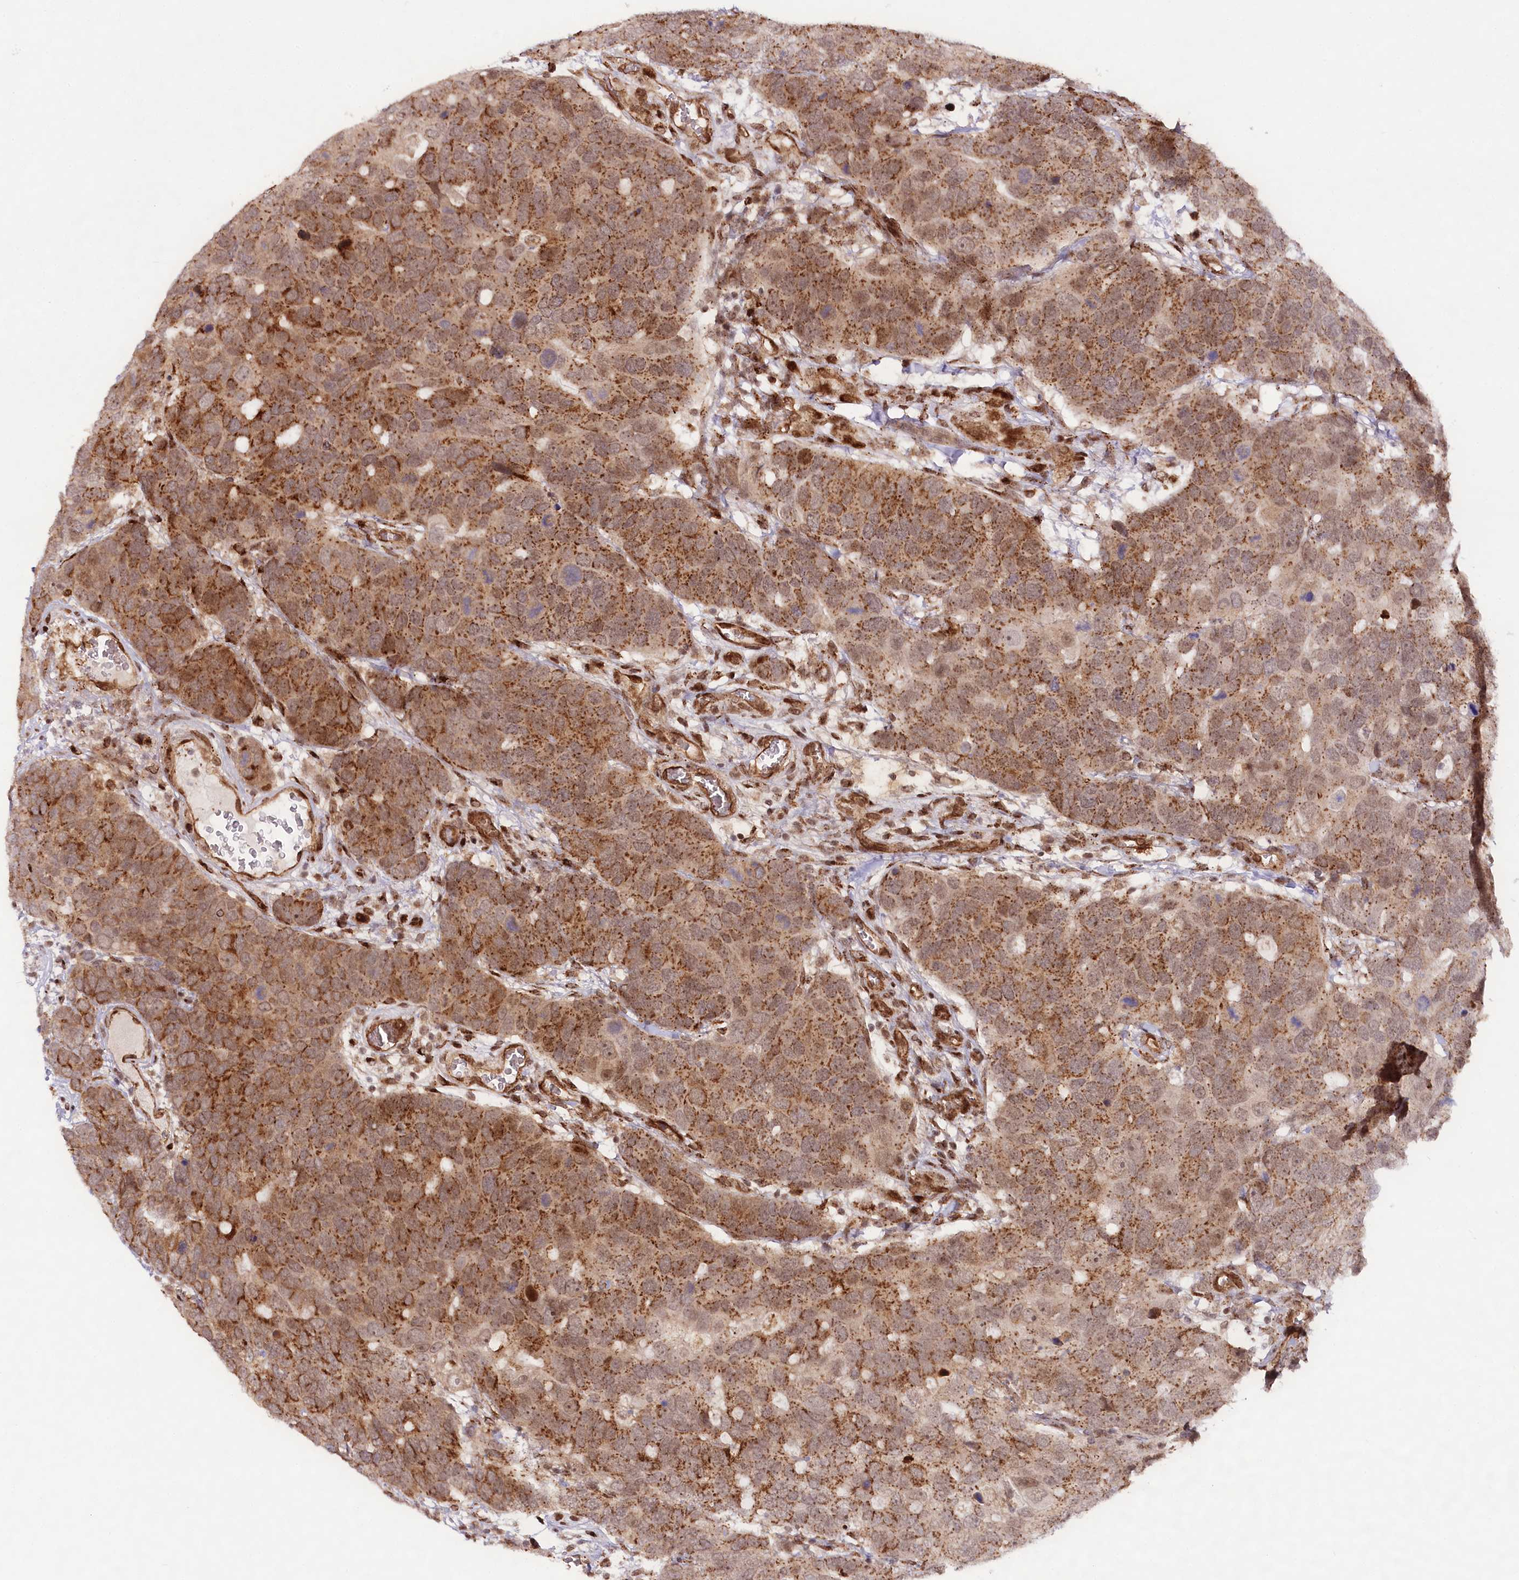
{"staining": {"intensity": "moderate", "quantity": ">75%", "location": "cytoplasmic/membranous"}, "tissue": "breast cancer", "cell_type": "Tumor cells", "image_type": "cancer", "snomed": [{"axis": "morphology", "description": "Duct carcinoma"}, {"axis": "topography", "description": "Breast"}], "caption": "The immunohistochemical stain labels moderate cytoplasmic/membranous positivity in tumor cells of breast cancer tissue.", "gene": "COPG1", "patient": {"sex": "female", "age": 83}}